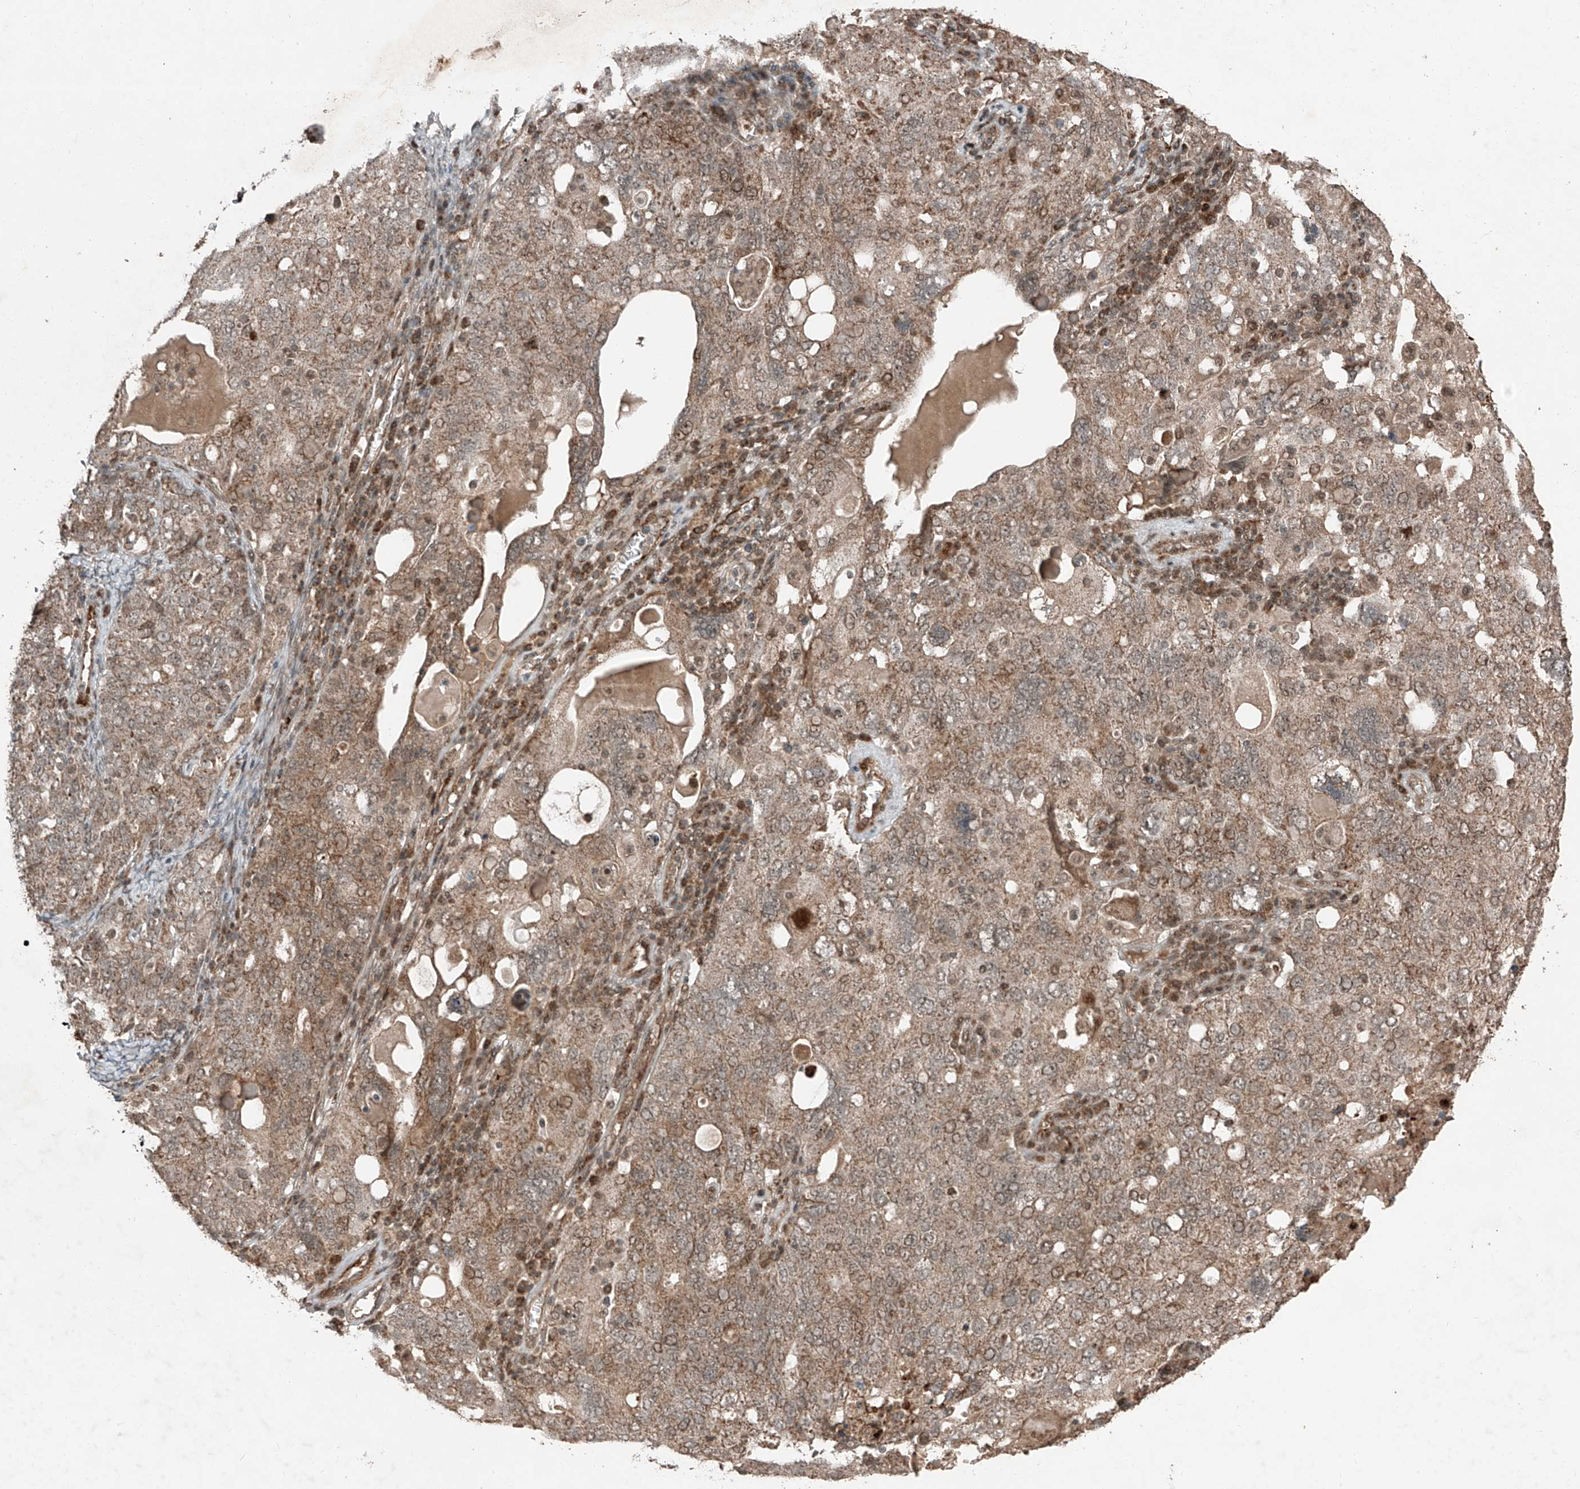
{"staining": {"intensity": "moderate", "quantity": ">75%", "location": "cytoplasmic/membranous,nuclear"}, "tissue": "ovarian cancer", "cell_type": "Tumor cells", "image_type": "cancer", "snomed": [{"axis": "morphology", "description": "Carcinoma, endometroid"}, {"axis": "topography", "description": "Ovary"}], "caption": "Approximately >75% of tumor cells in ovarian cancer show moderate cytoplasmic/membranous and nuclear protein expression as visualized by brown immunohistochemical staining.", "gene": "ZNF620", "patient": {"sex": "female", "age": 62}}